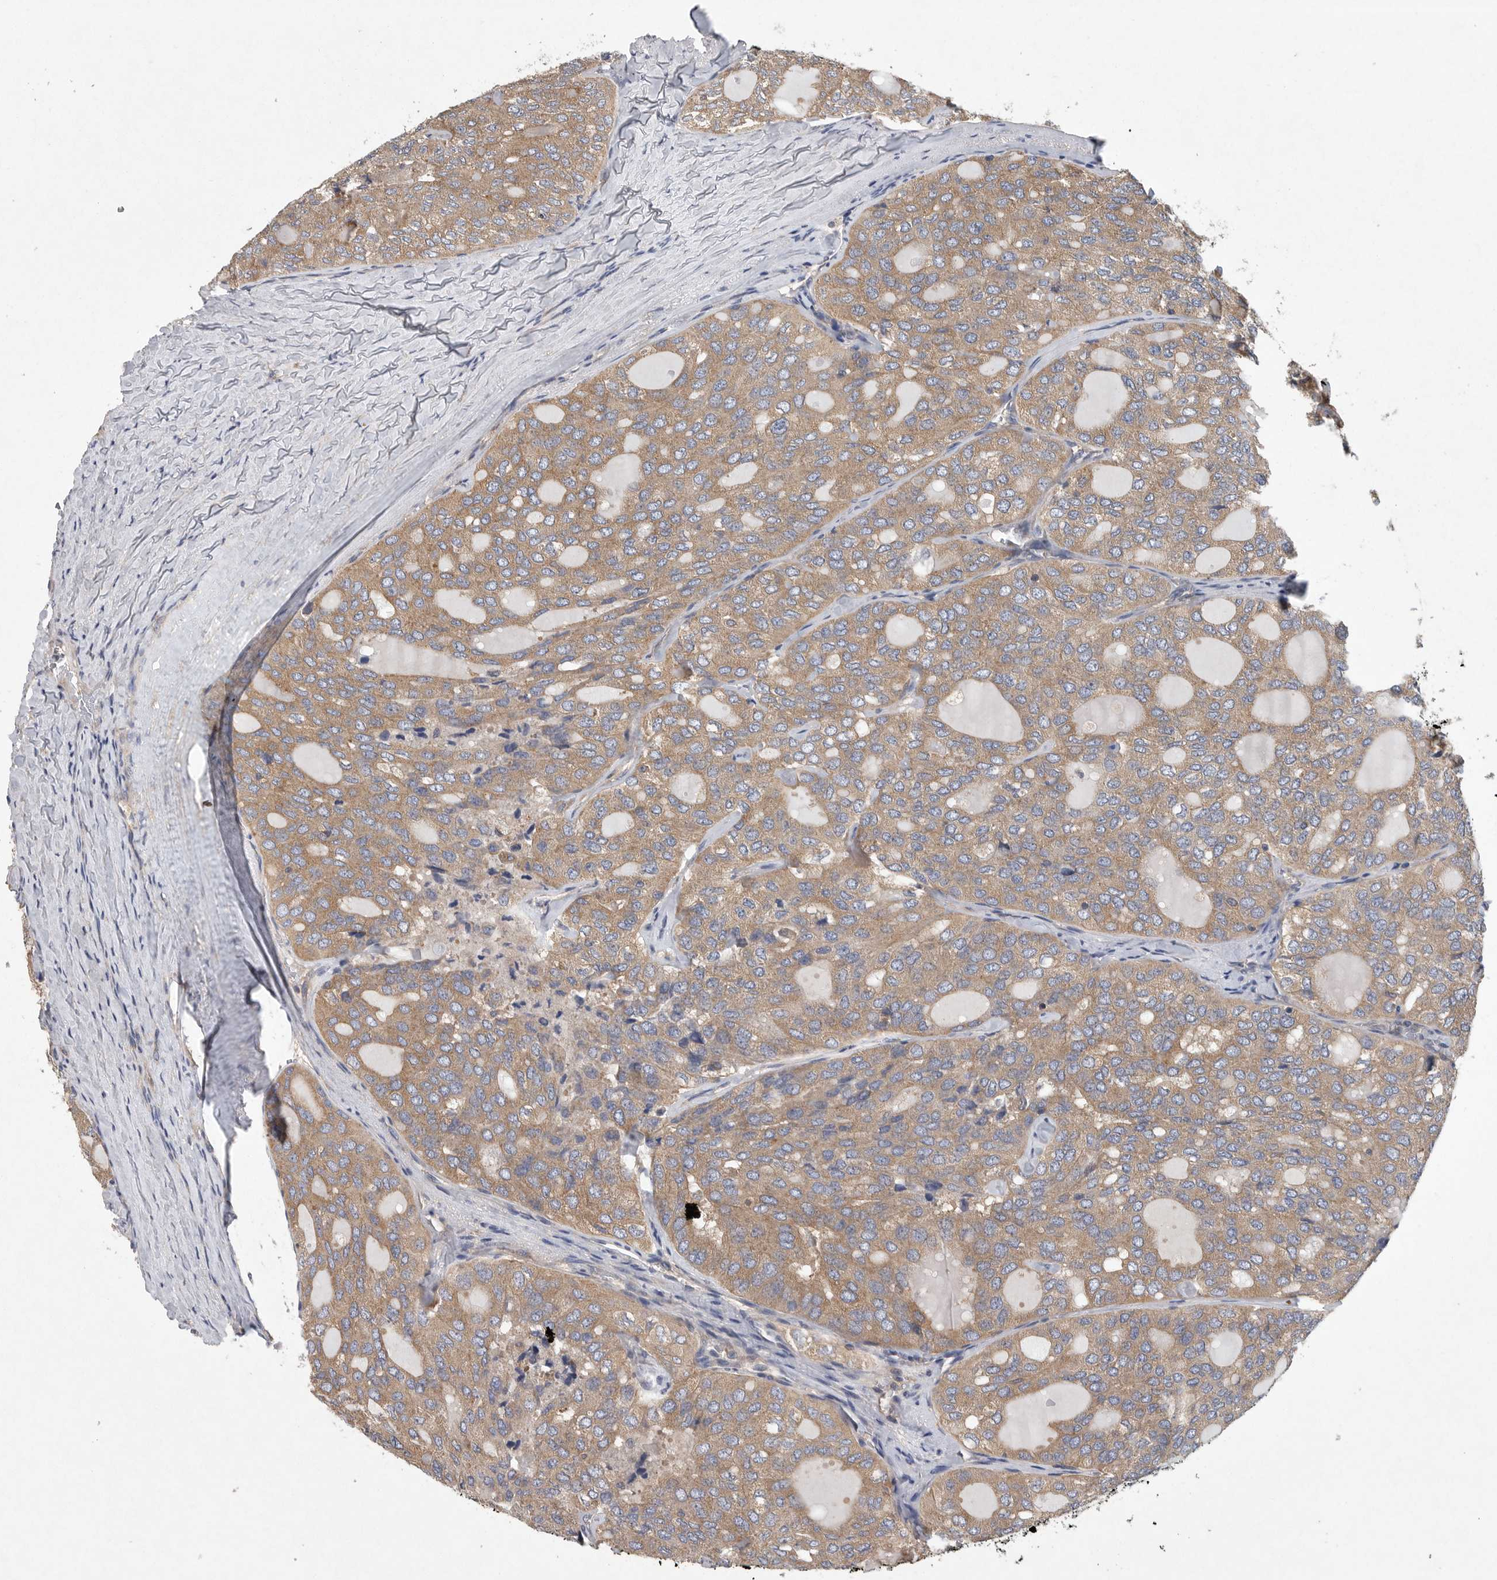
{"staining": {"intensity": "moderate", "quantity": ">75%", "location": "cytoplasmic/membranous"}, "tissue": "thyroid cancer", "cell_type": "Tumor cells", "image_type": "cancer", "snomed": [{"axis": "morphology", "description": "Follicular adenoma carcinoma, NOS"}, {"axis": "topography", "description": "Thyroid gland"}], "caption": "This micrograph reveals follicular adenoma carcinoma (thyroid) stained with immunohistochemistry to label a protein in brown. The cytoplasmic/membranous of tumor cells show moderate positivity for the protein. Nuclei are counter-stained blue.", "gene": "OXR1", "patient": {"sex": "male", "age": 75}}